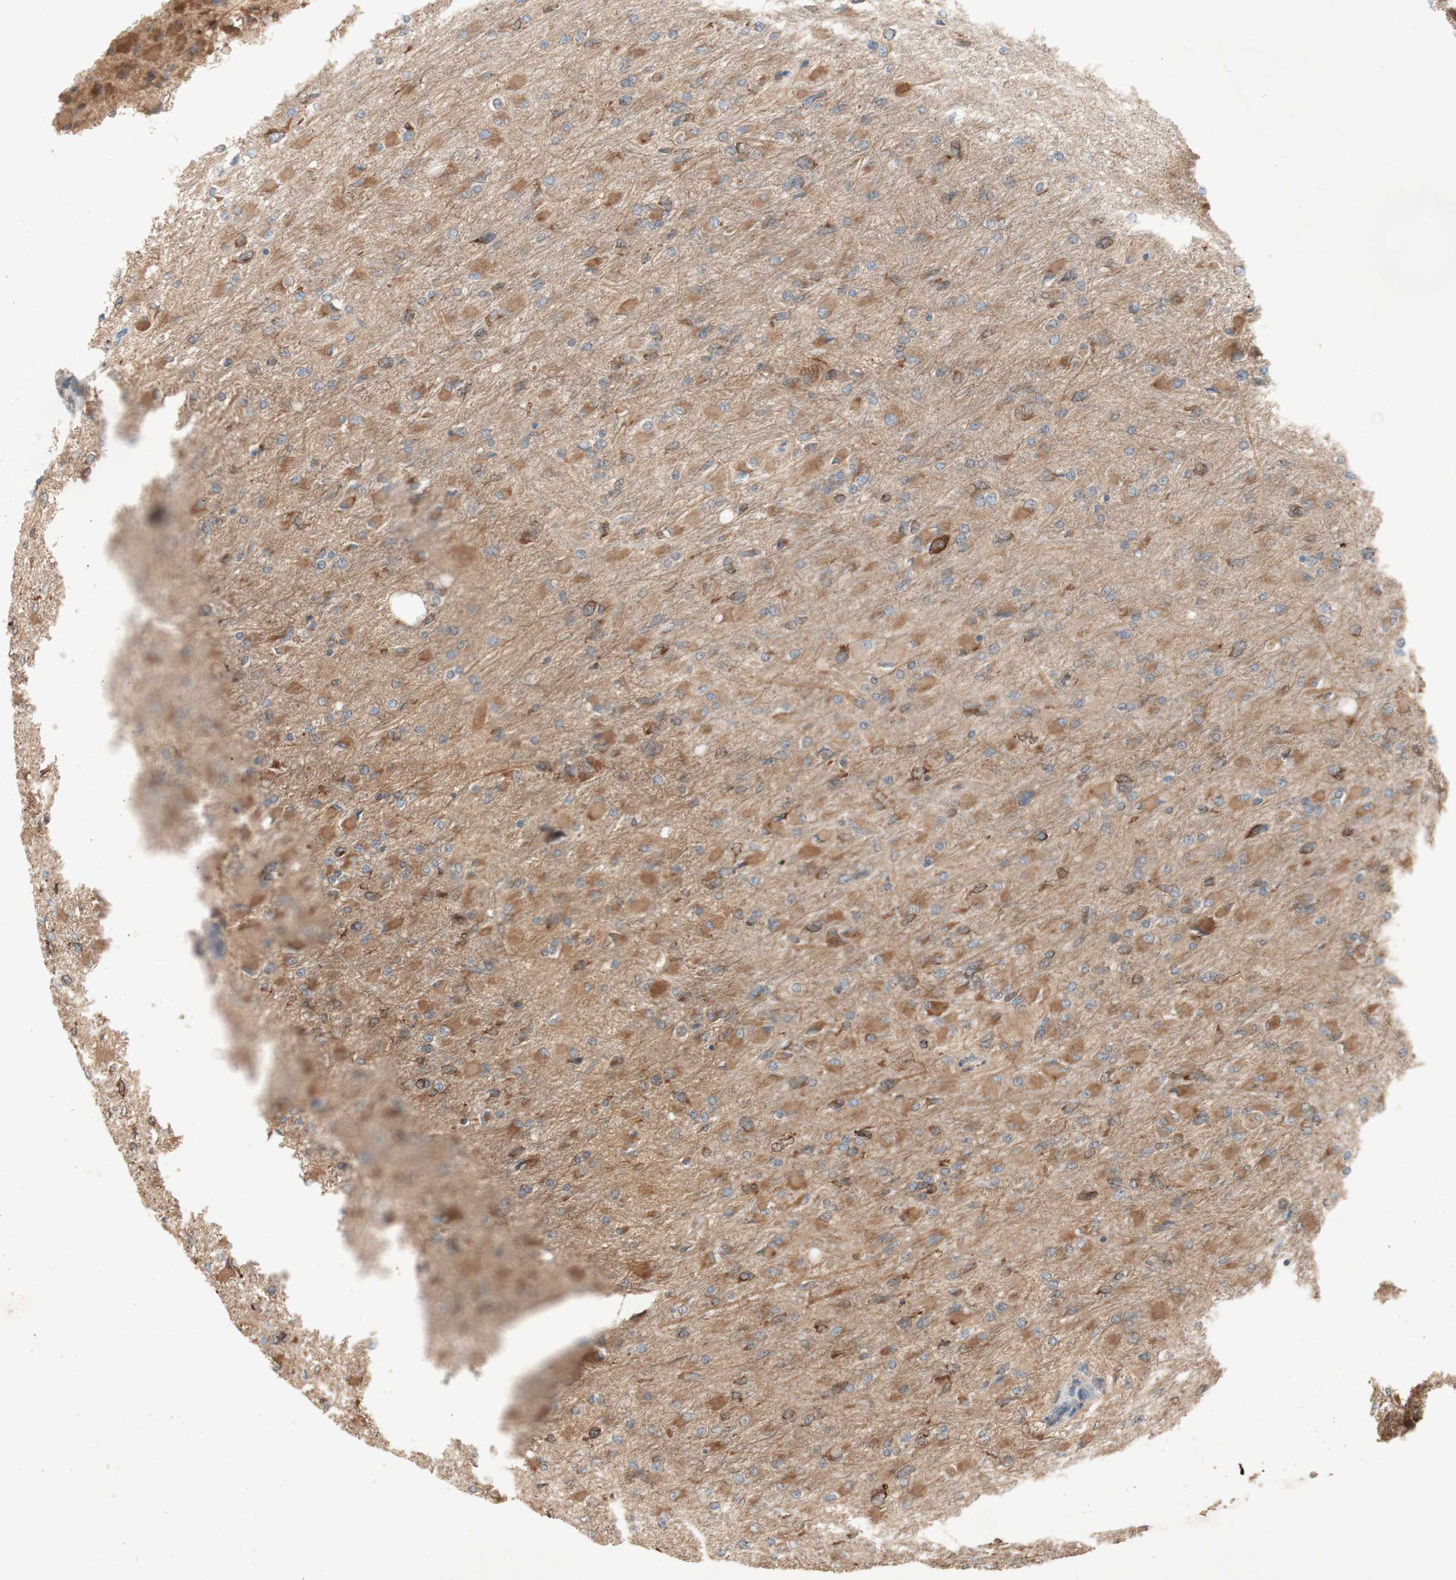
{"staining": {"intensity": "moderate", "quantity": ">75%", "location": "cytoplasmic/membranous"}, "tissue": "glioma", "cell_type": "Tumor cells", "image_type": "cancer", "snomed": [{"axis": "morphology", "description": "Glioma, malignant, High grade"}, {"axis": "topography", "description": "Cerebral cortex"}], "caption": "The histopathology image shows immunohistochemical staining of malignant glioma (high-grade). There is moderate cytoplasmic/membranous staining is appreciated in approximately >75% of tumor cells.", "gene": "SOCS2", "patient": {"sex": "female", "age": 36}}